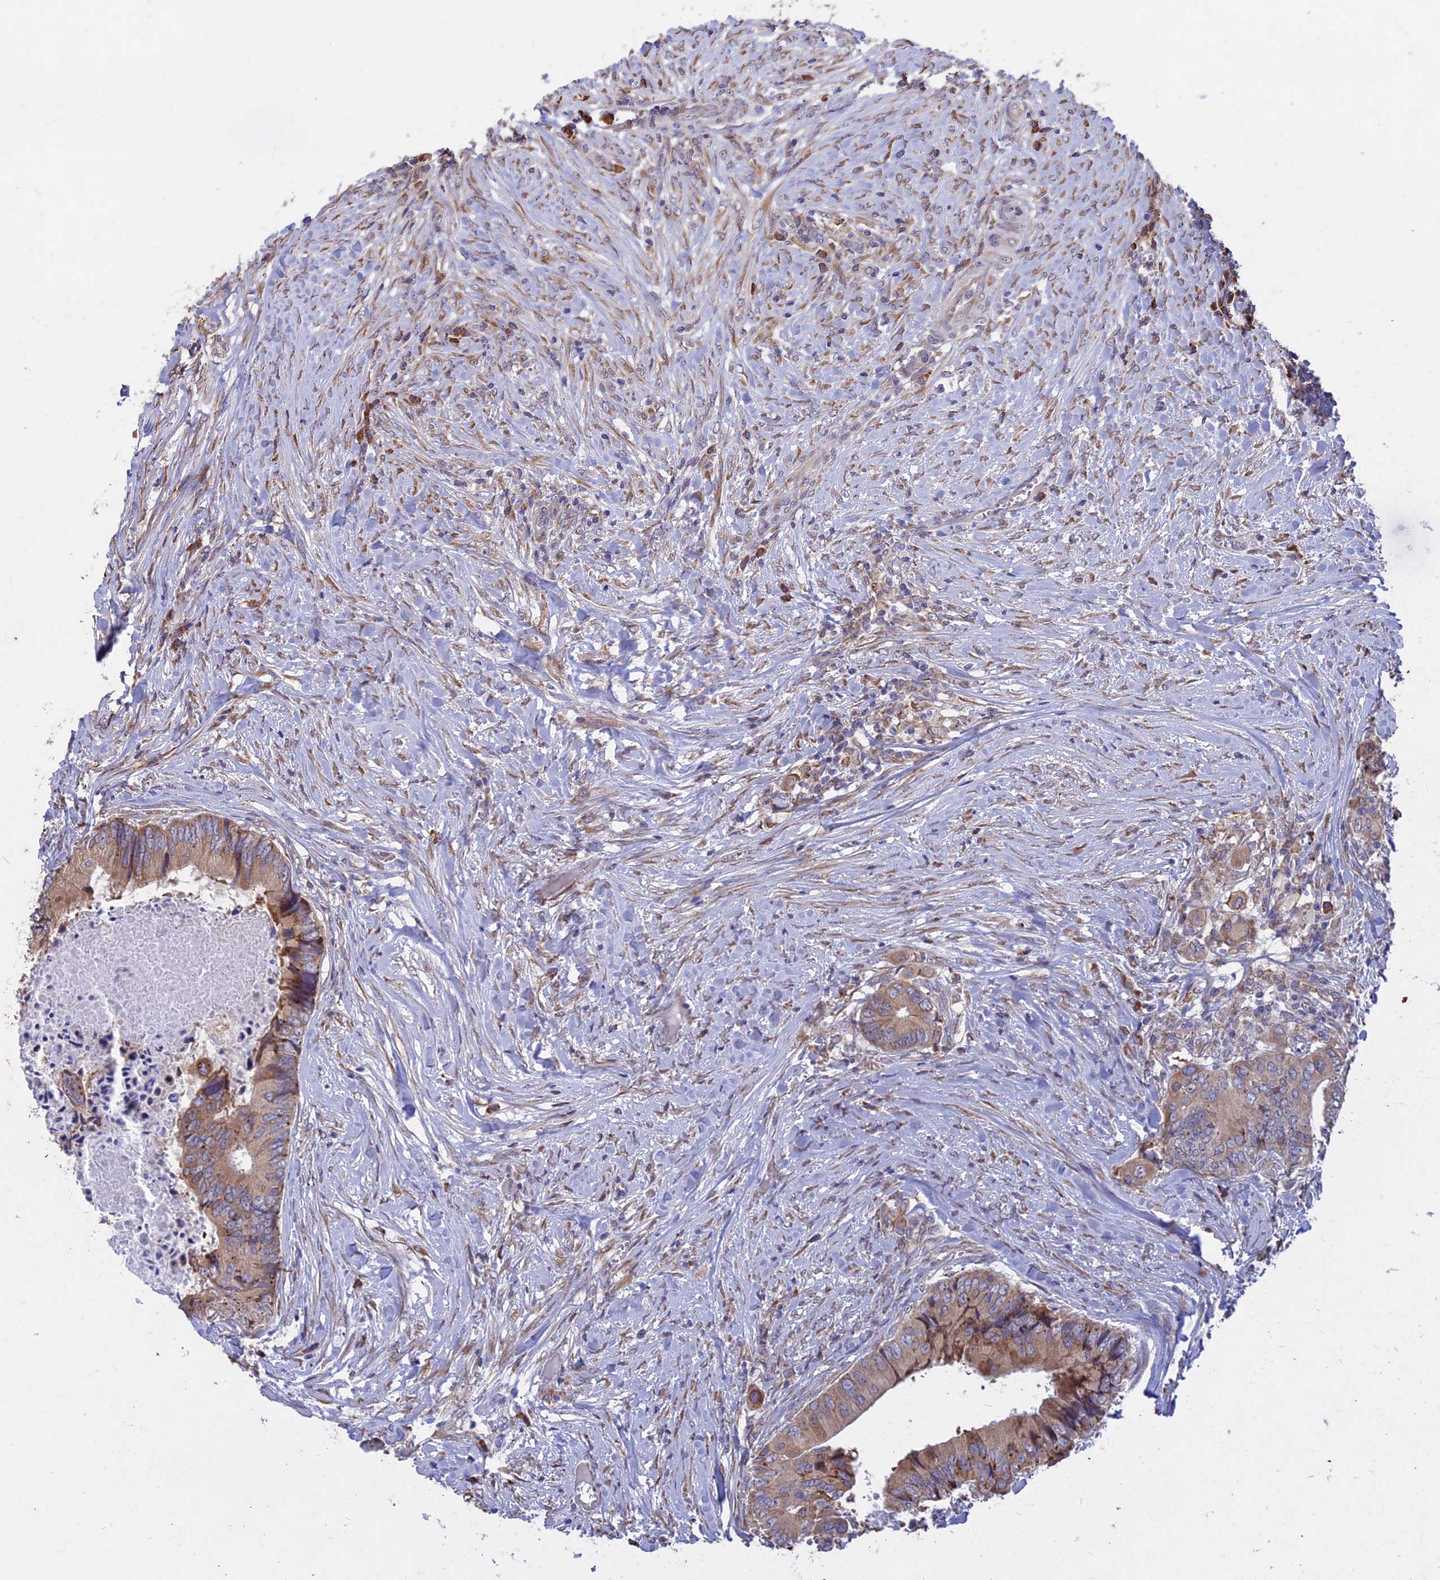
{"staining": {"intensity": "weak", "quantity": "25%-75%", "location": "cytoplasmic/membranous"}, "tissue": "colorectal cancer", "cell_type": "Tumor cells", "image_type": "cancer", "snomed": [{"axis": "morphology", "description": "Adenocarcinoma, NOS"}, {"axis": "topography", "description": "Colon"}], "caption": "Immunohistochemistry image of neoplastic tissue: colorectal cancer stained using immunohistochemistry reveals low levels of weak protein expression localized specifically in the cytoplasmic/membranous of tumor cells, appearing as a cytoplasmic/membranous brown color.", "gene": "DMRTA2", "patient": {"sex": "male", "age": 85}}